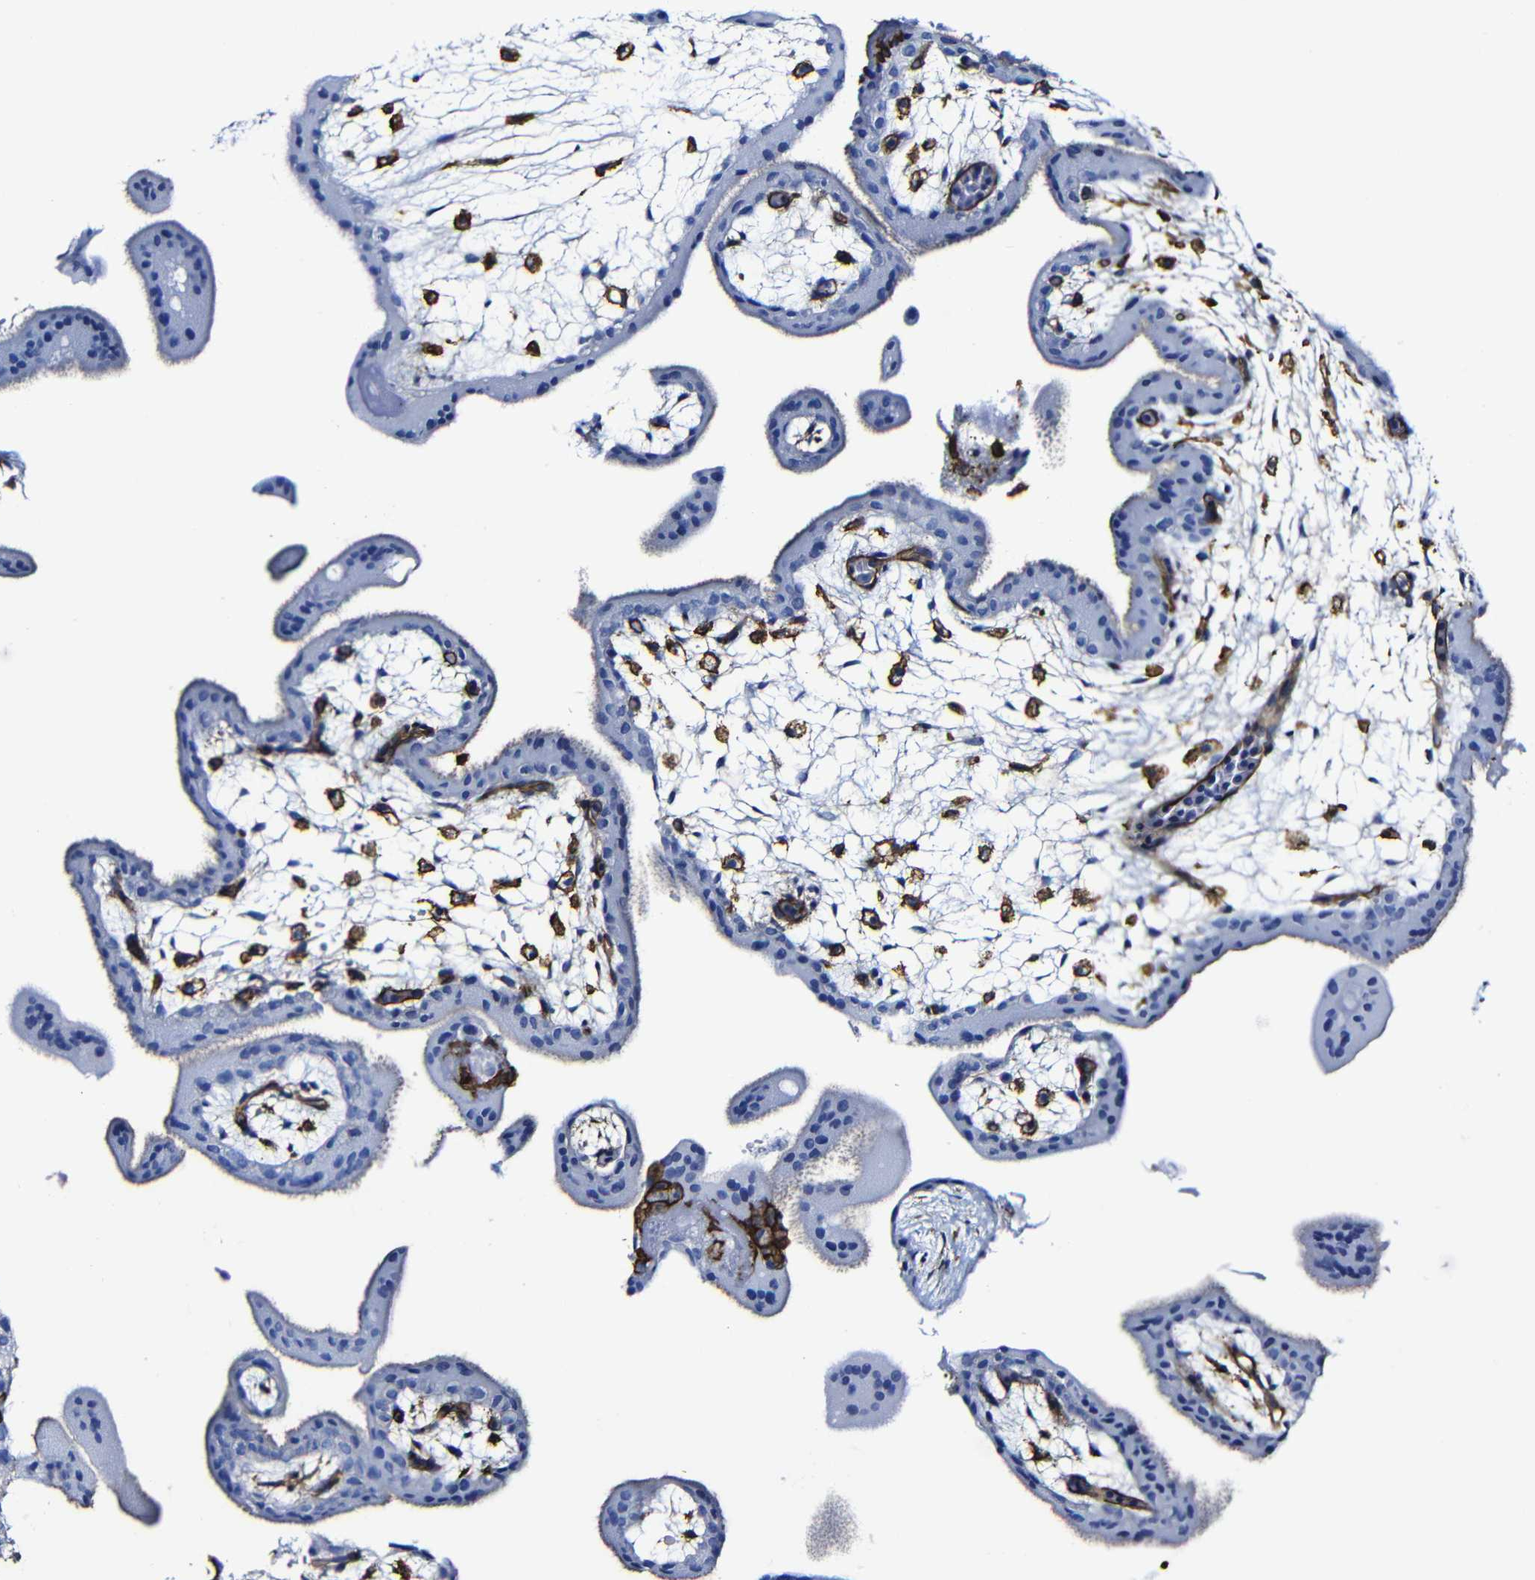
{"staining": {"intensity": "moderate", "quantity": "<25%", "location": "cytoplasmic/membranous"}, "tissue": "placenta", "cell_type": "Trophoblastic cells", "image_type": "normal", "snomed": [{"axis": "morphology", "description": "Normal tissue, NOS"}, {"axis": "topography", "description": "Placenta"}], "caption": "A histopathology image of placenta stained for a protein reveals moderate cytoplasmic/membranous brown staining in trophoblastic cells.", "gene": "MSN", "patient": {"sex": "female", "age": 35}}